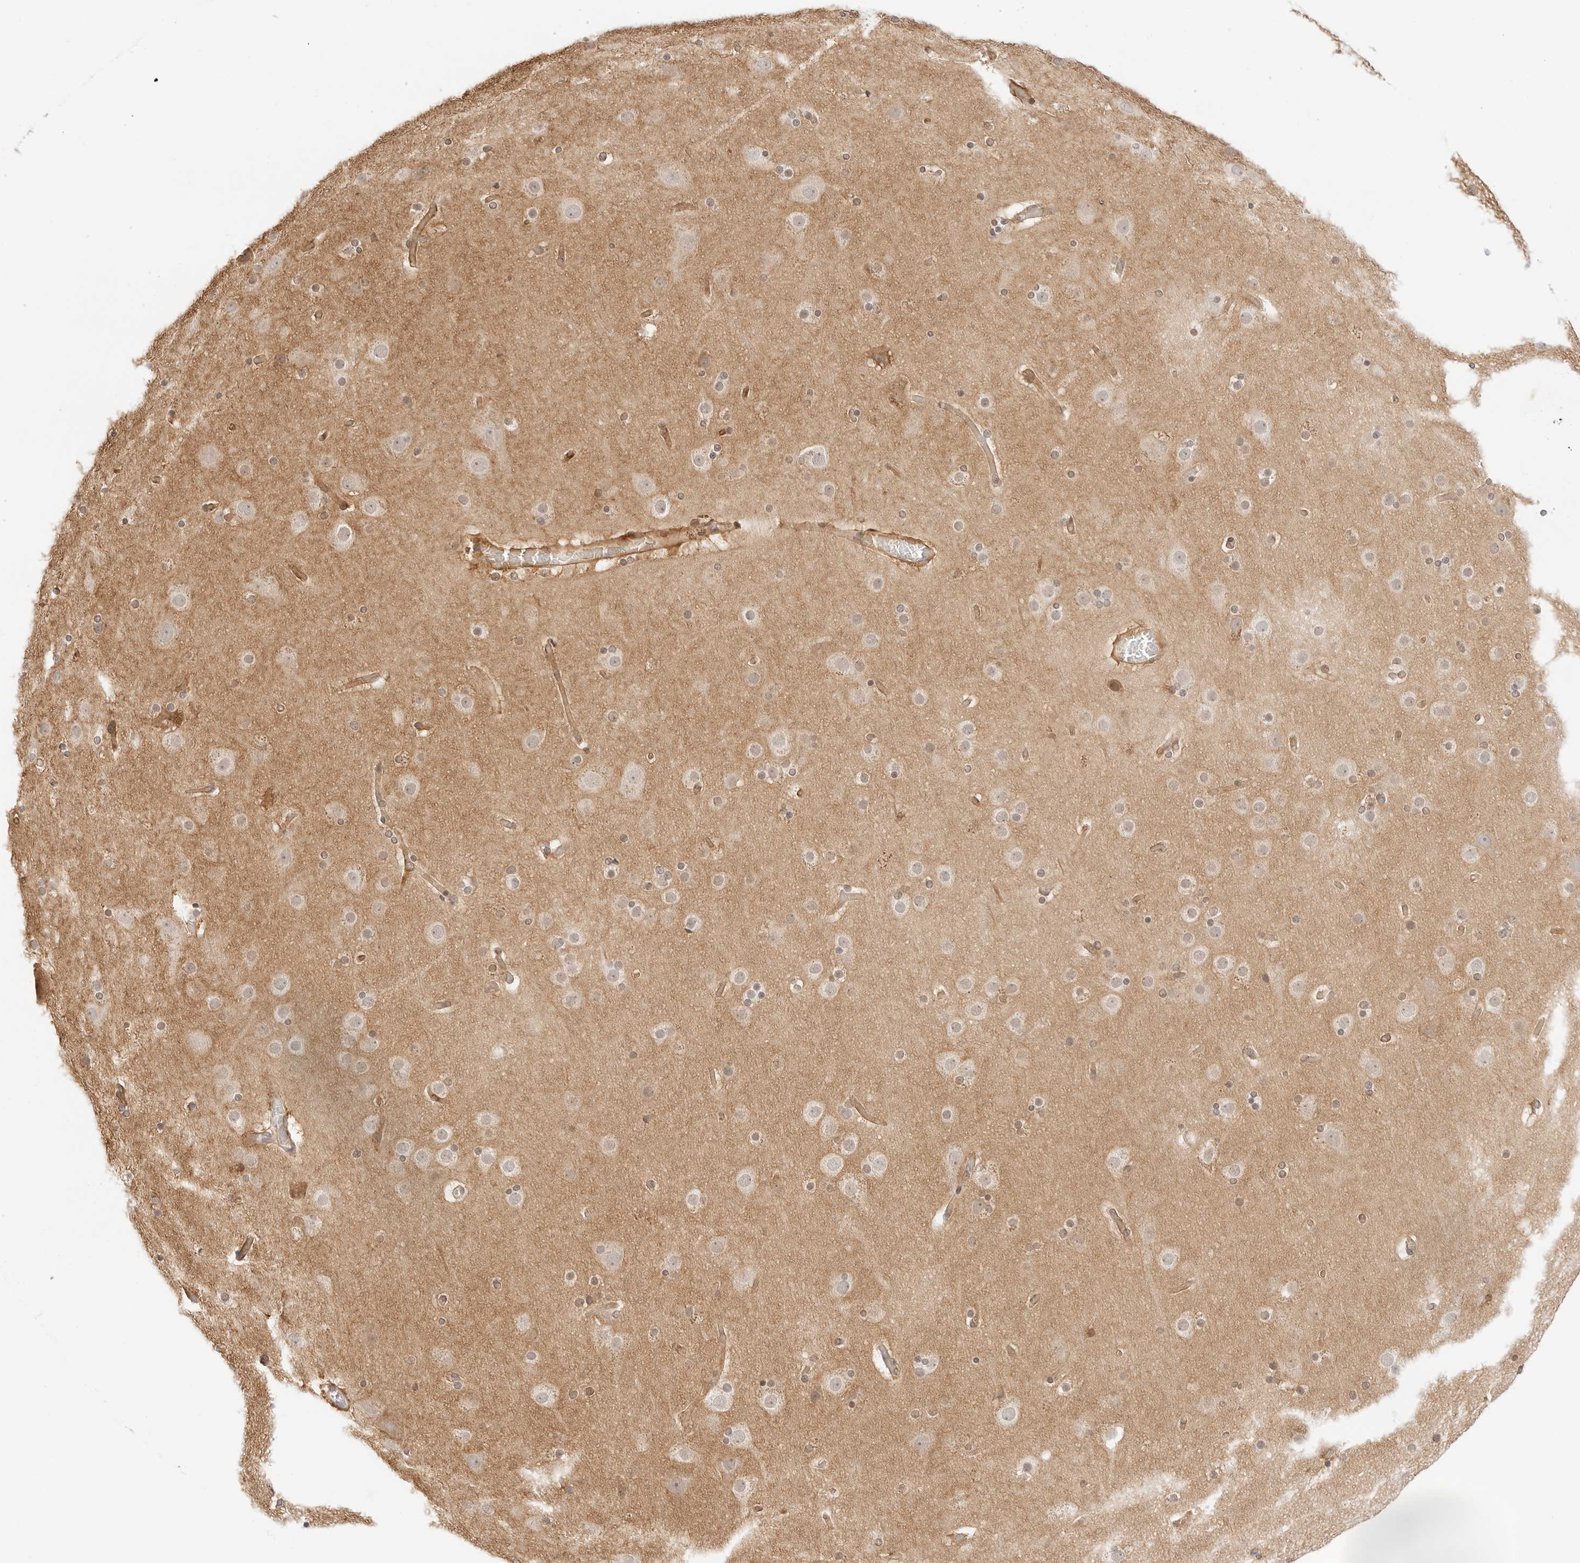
{"staining": {"intensity": "moderate", "quantity": "25%-75%", "location": "cytoplasmic/membranous"}, "tissue": "cerebral cortex", "cell_type": "Endothelial cells", "image_type": "normal", "snomed": [{"axis": "morphology", "description": "Normal tissue, NOS"}, {"axis": "topography", "description": "Cerebral cortex"}], "caption": "Moderate cytoplasmic/membranous expression is present in approximately 25%-75% of endothelial cells in benign cerebral cortex.", "gene": "ERO1B", "patient": {"sex": "male", "age": 57}}